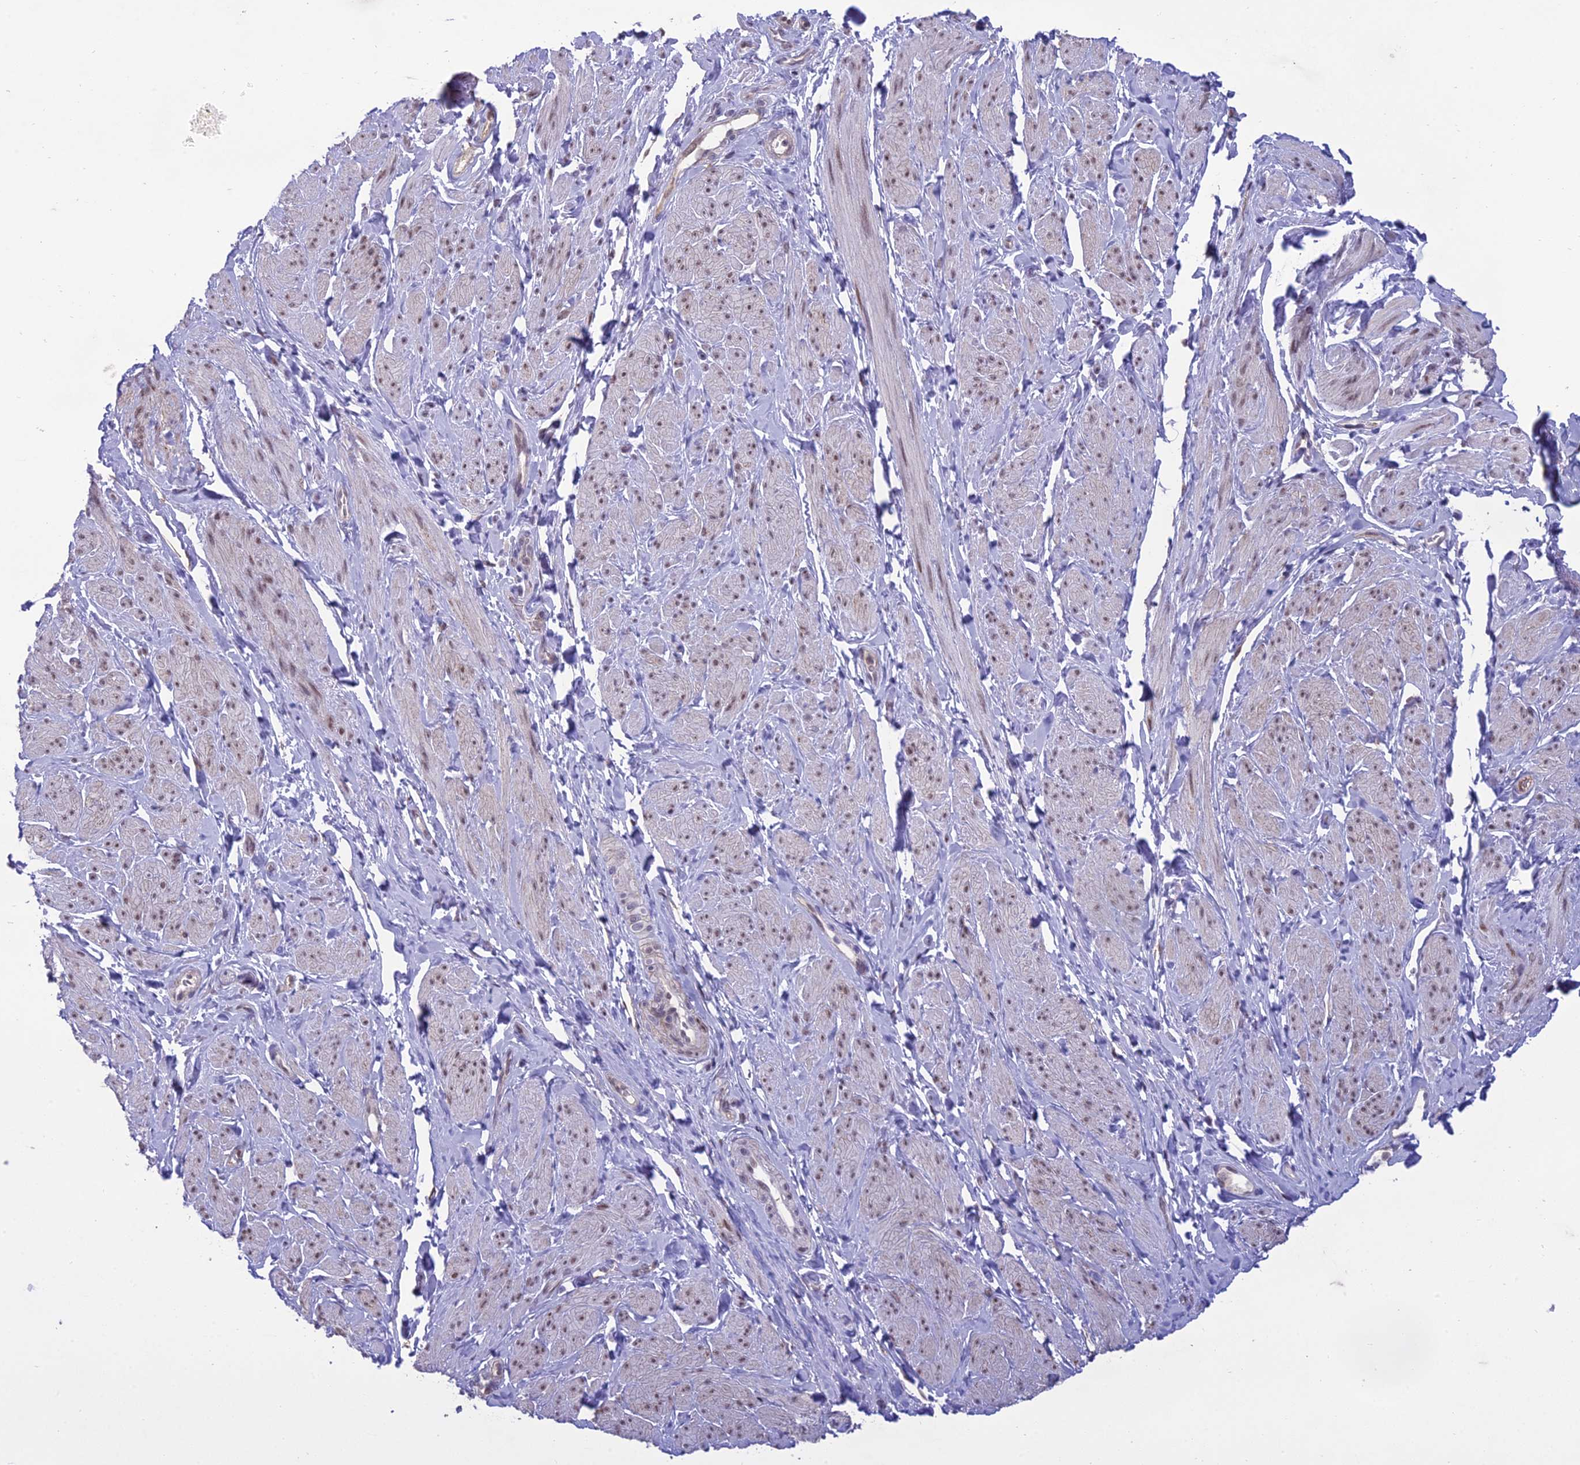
{"staining": {"intensity": "weak", "quantity": "25%-75%", "location": "nuclear"}, "tissue": "smooth muscle", "cell_type": "Smooth muscle cells", "image_type": "normal", "snomed": [{"axis": "morphology", "description": "Normal tissue, NOS"}, {"axis": "topography", "description": "Smooth muscle"}, {"axis": "topography", "description": "Peripheral nerve tissue"}], "caption": "Smooth muscle cells show weak nuclear staining in about 25%-75% of cells in benign smooth muscle.", "gene": "RANBP3", "patient": {"sex": "male", "age": 69}}